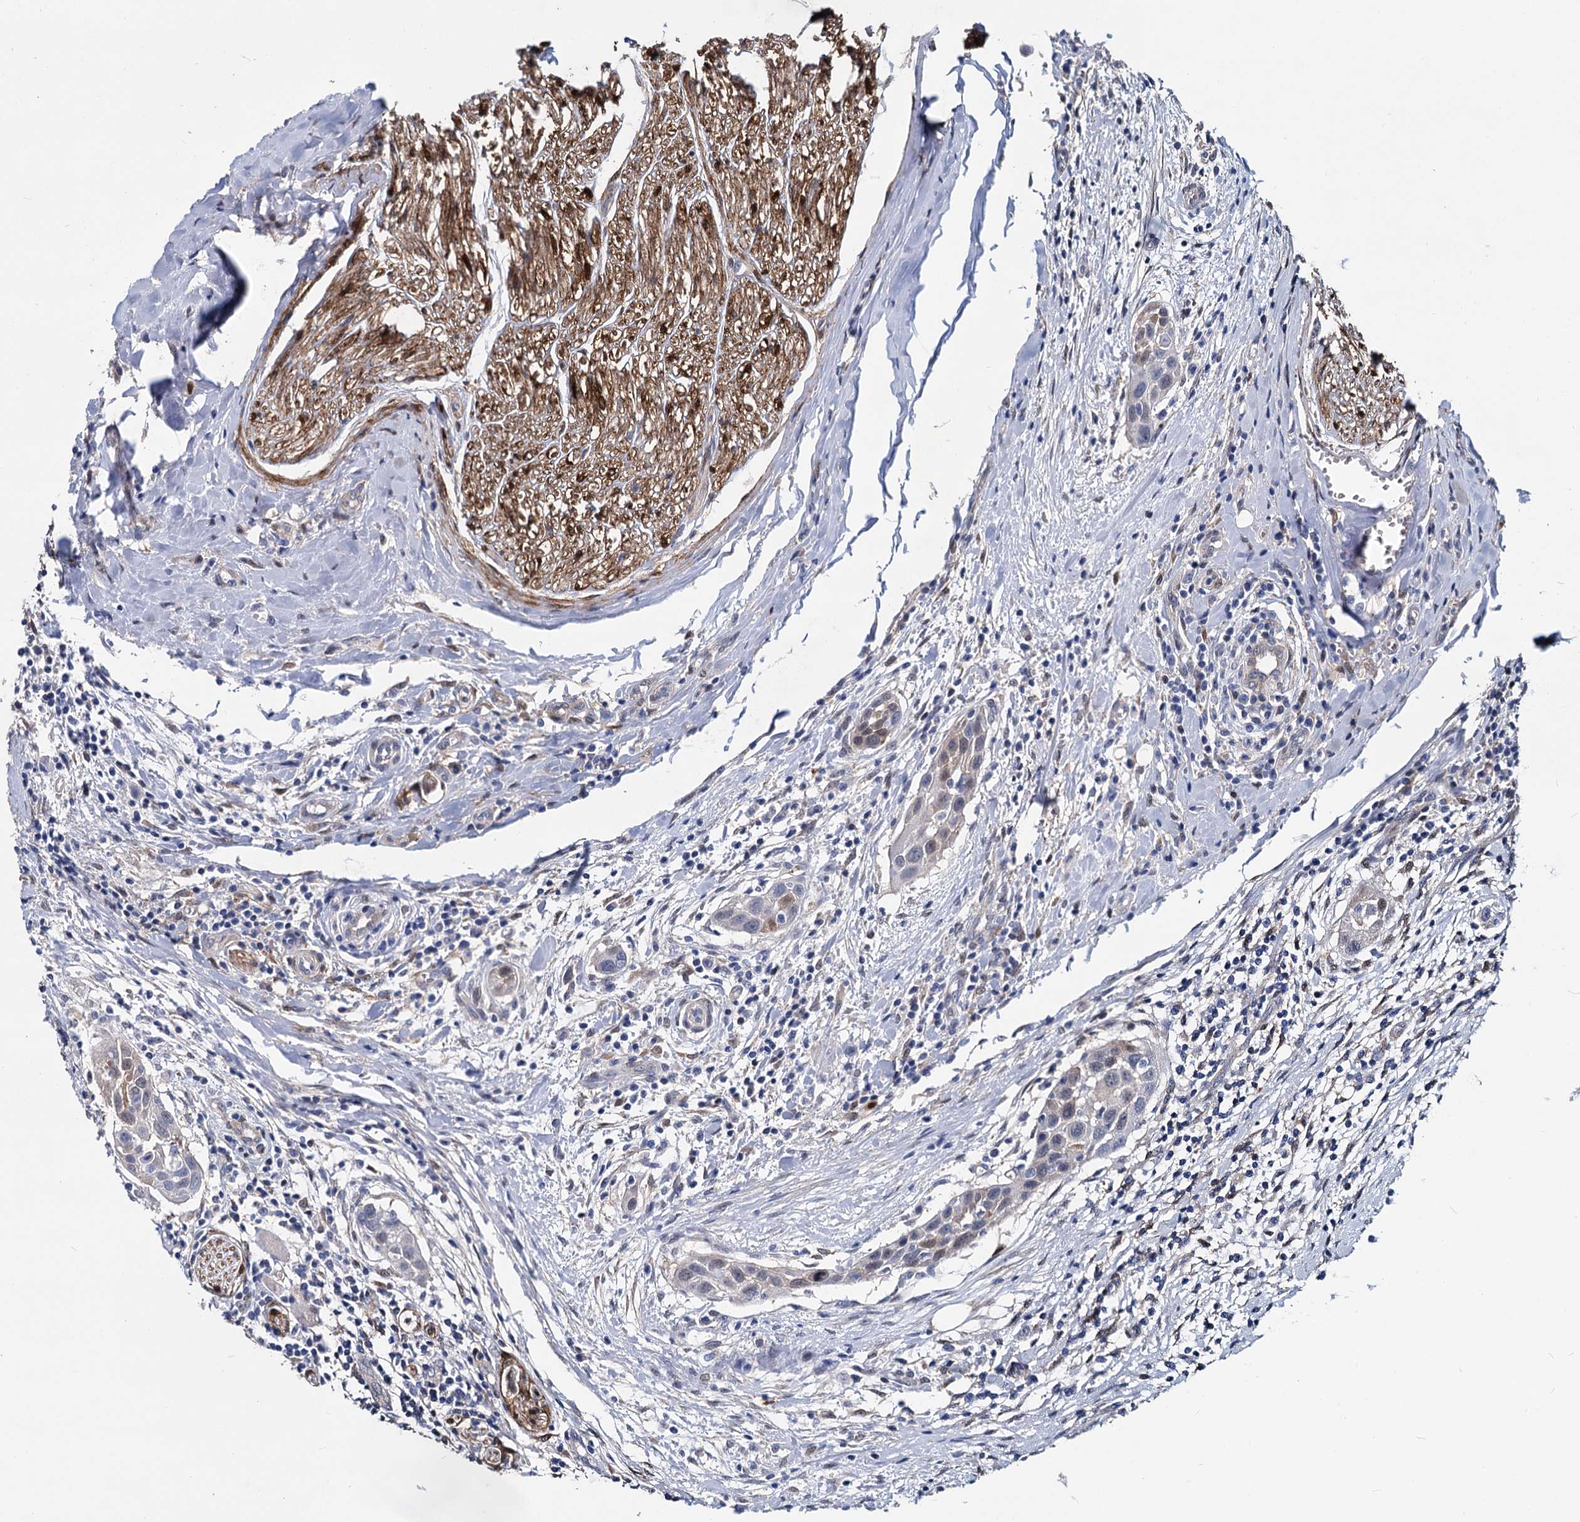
{"staining": {"intensity": "moderate", "quantity": "<25%", "location": "cytoplasmic/membranous"}, "tissue": "head and neck cancer", "cell_type": "Tumor cells", "image_type": "cancer", "snomed": [{"axis": "morphology", "description": "Squamous cell carcinoma, NOS"}, {"axis": "topography", "description": "Oral tissue"}, {"axis": "topography", "description": "Head-Neck"}], "caption": "DAB immunohistochemical staining of head and neck cancer reveals moderate cytoplasmic/membranous protein staining in about <25% of tumor cells. (brown staining indicates protein expression, while blue staining denotes nuclei).", "gene": "GSTM3", "patient": {"sex": "female", "age": 50}}